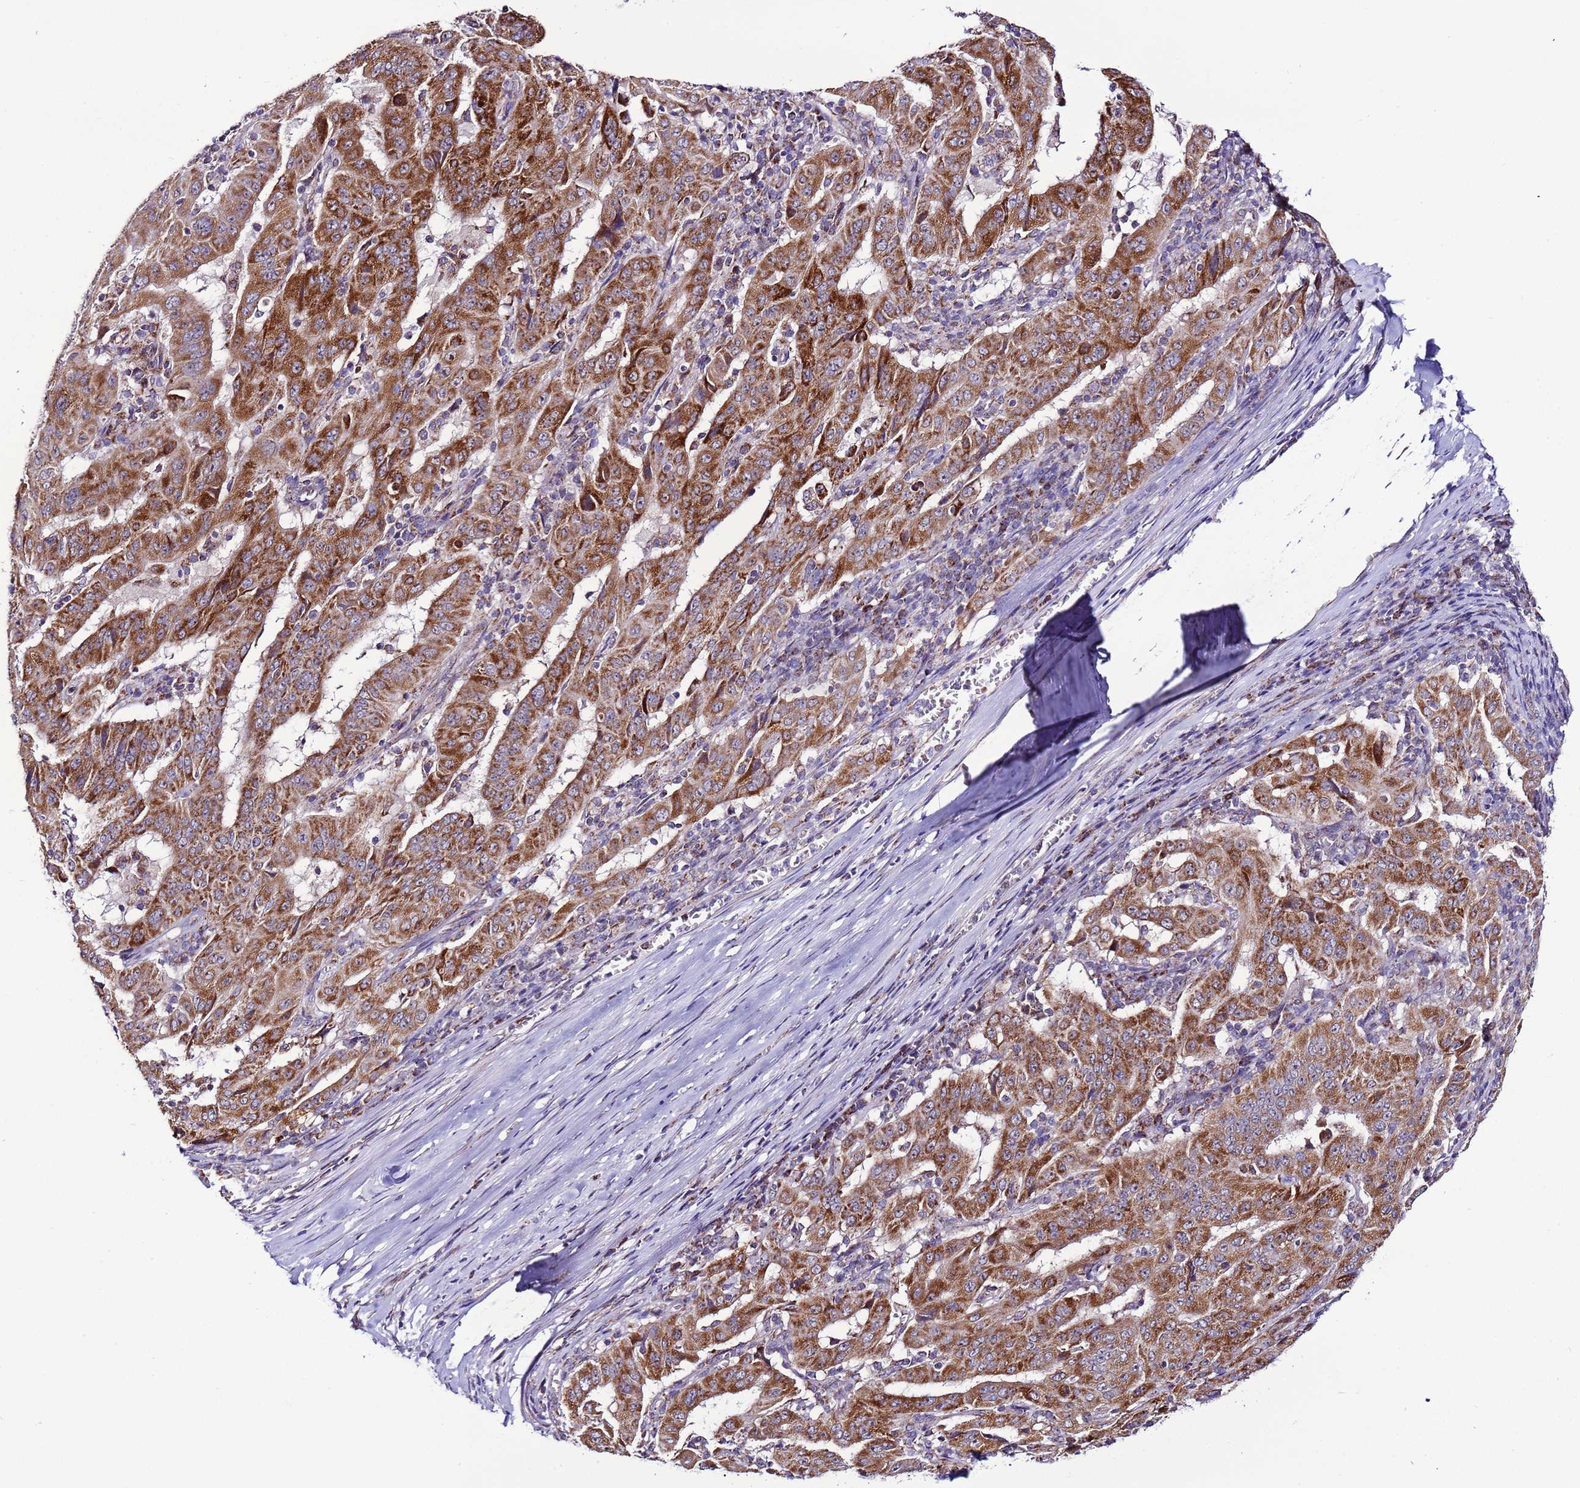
{"staining": {"intensity": "strong", "quantity": ">75%", "location": "cytoplasmic/membranous"}, "tissue": "pancreatic cancer", "cell_type": "Tumor cells", "image_type": "cancer", "snomed": [{"axis": "morphology", "description": "Adenocarcinoma, NOS"}, {"axis": "topography", "description": "Pancreas"}], "caption": "Brown immunohistochemical staining in pancreatic cancer (adenocarcinoma) exhibits strong cytoplasmic/membranous staining in about >75% of tumor cells.", "gene": "UEVLD", "patient": {"sex": "male", "age": 63}}